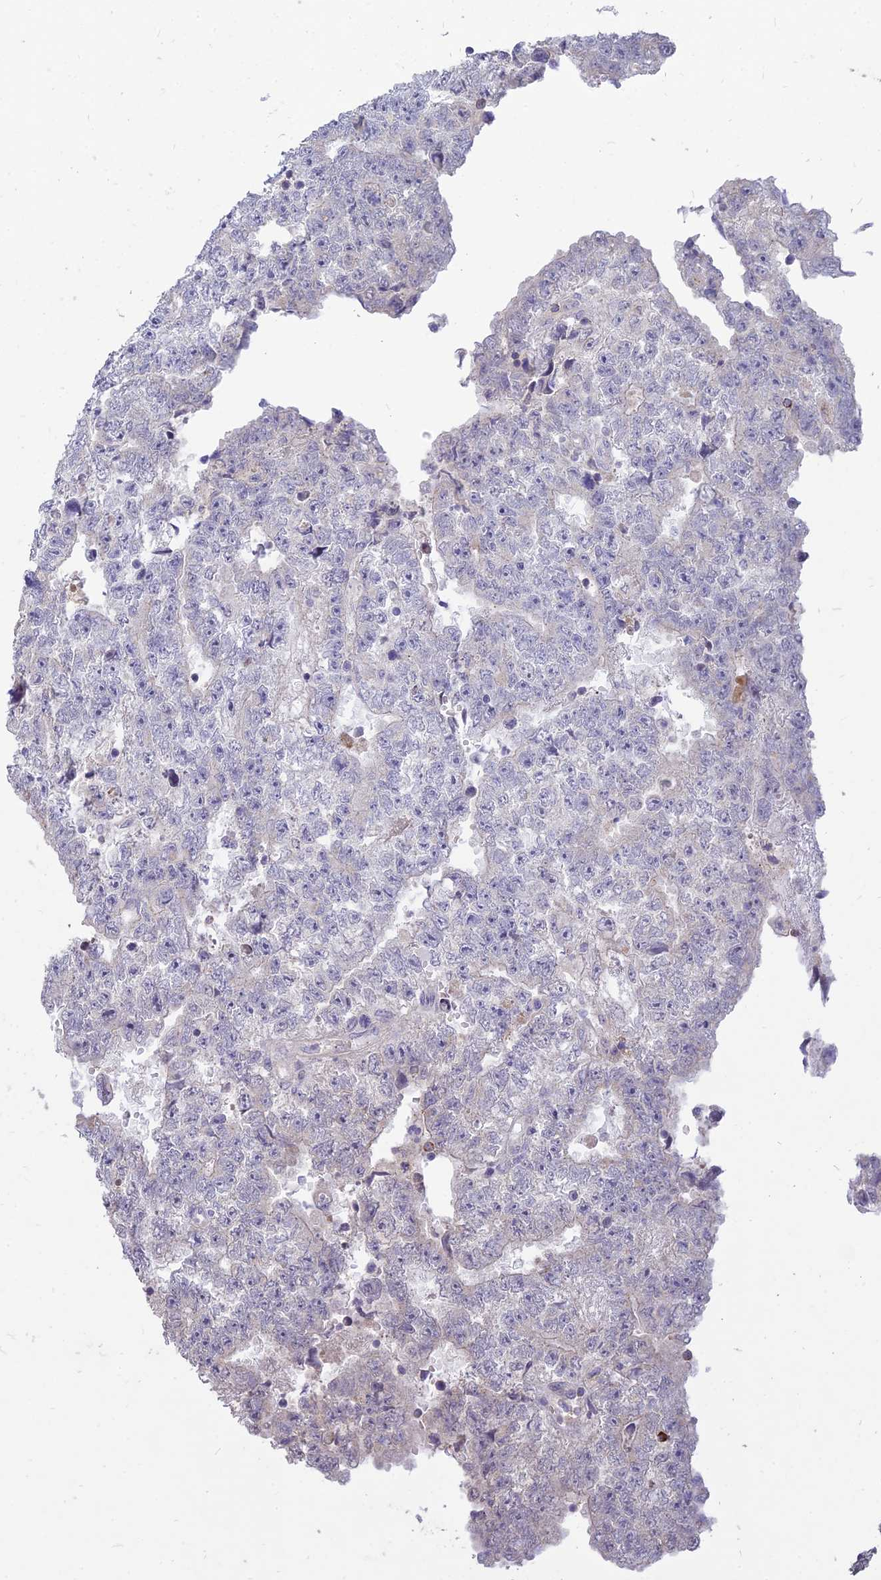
{"staining": {"intensity": "negative", "quantity": "none", "location": "none"}, "tissue": "testis cancer", "cell_type": "Tumor cells", "image_type": "cancer", "snomed": [{"axis": "morphology", "description": "Carcinoma, Embryonal, NOS"}, {"axis": "topography", "description": "Testis"}], "caption": "High power microscopy image of an immunohistochemistry (IHC) image of testis cancer (embryonal carcinoma), revealing no significant staining in tumor cells.", "gene": "ST3GAL6", "patient": {"sex": "male", "age": 25}}